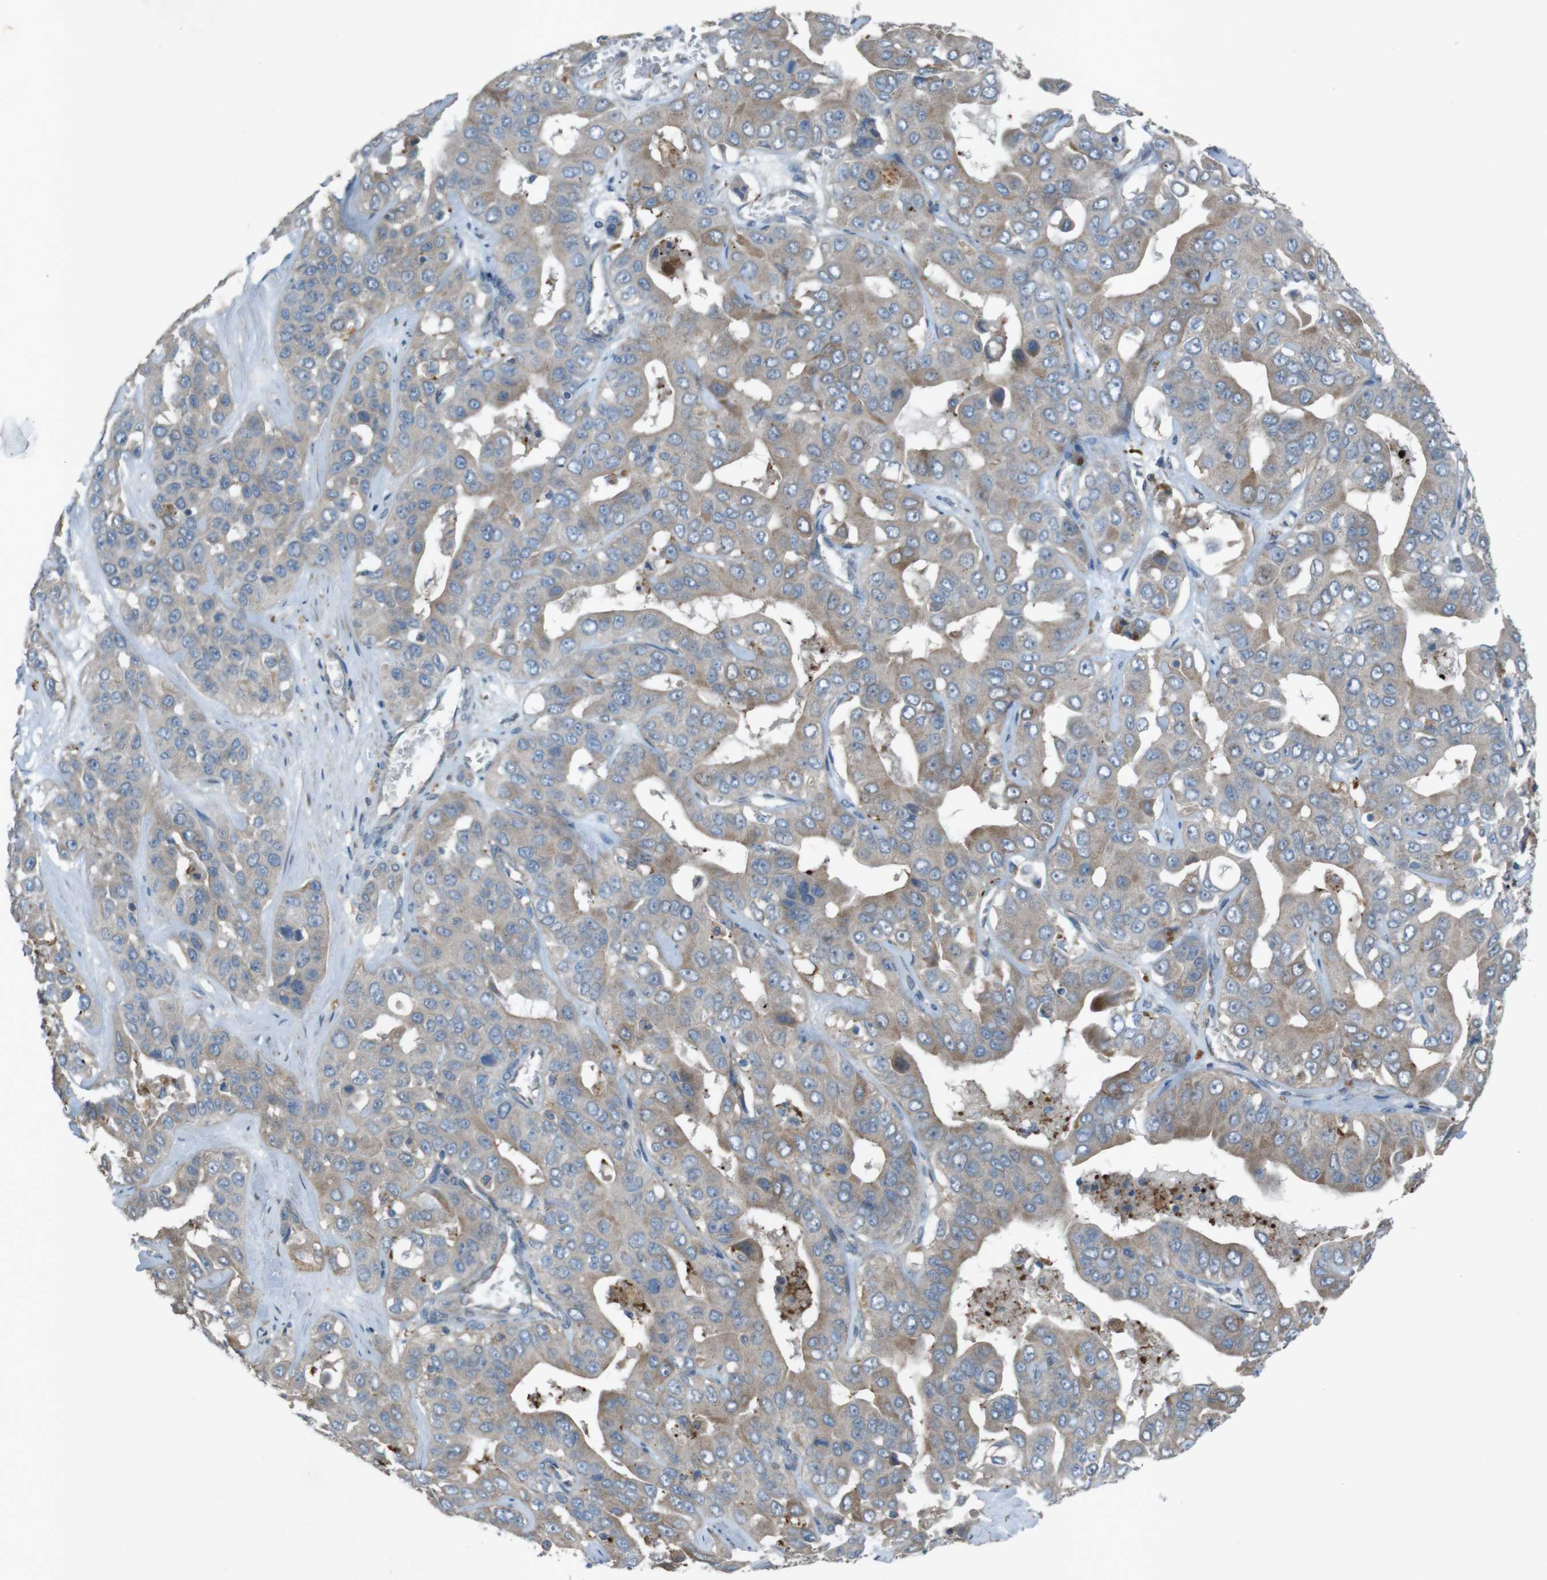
{"staining": {"intensity": "weak", "quantity": ">75%", "location": "cytoplasmic/membranous"}, "tissue": "liver cancer", "cell_type": "Tumor cells", "image_type": "cancer", "snomed": [{"axis": "morphology", "description": "Cholangiocarcinoma"}, {"axis": "topography", "description": "Liver"}], "caption": "Liver cancer stained with a protein marker displays weak staining in tumor cells.", "gene": "TMEM41B", "patient": {"sex": "female", "age": 52}}